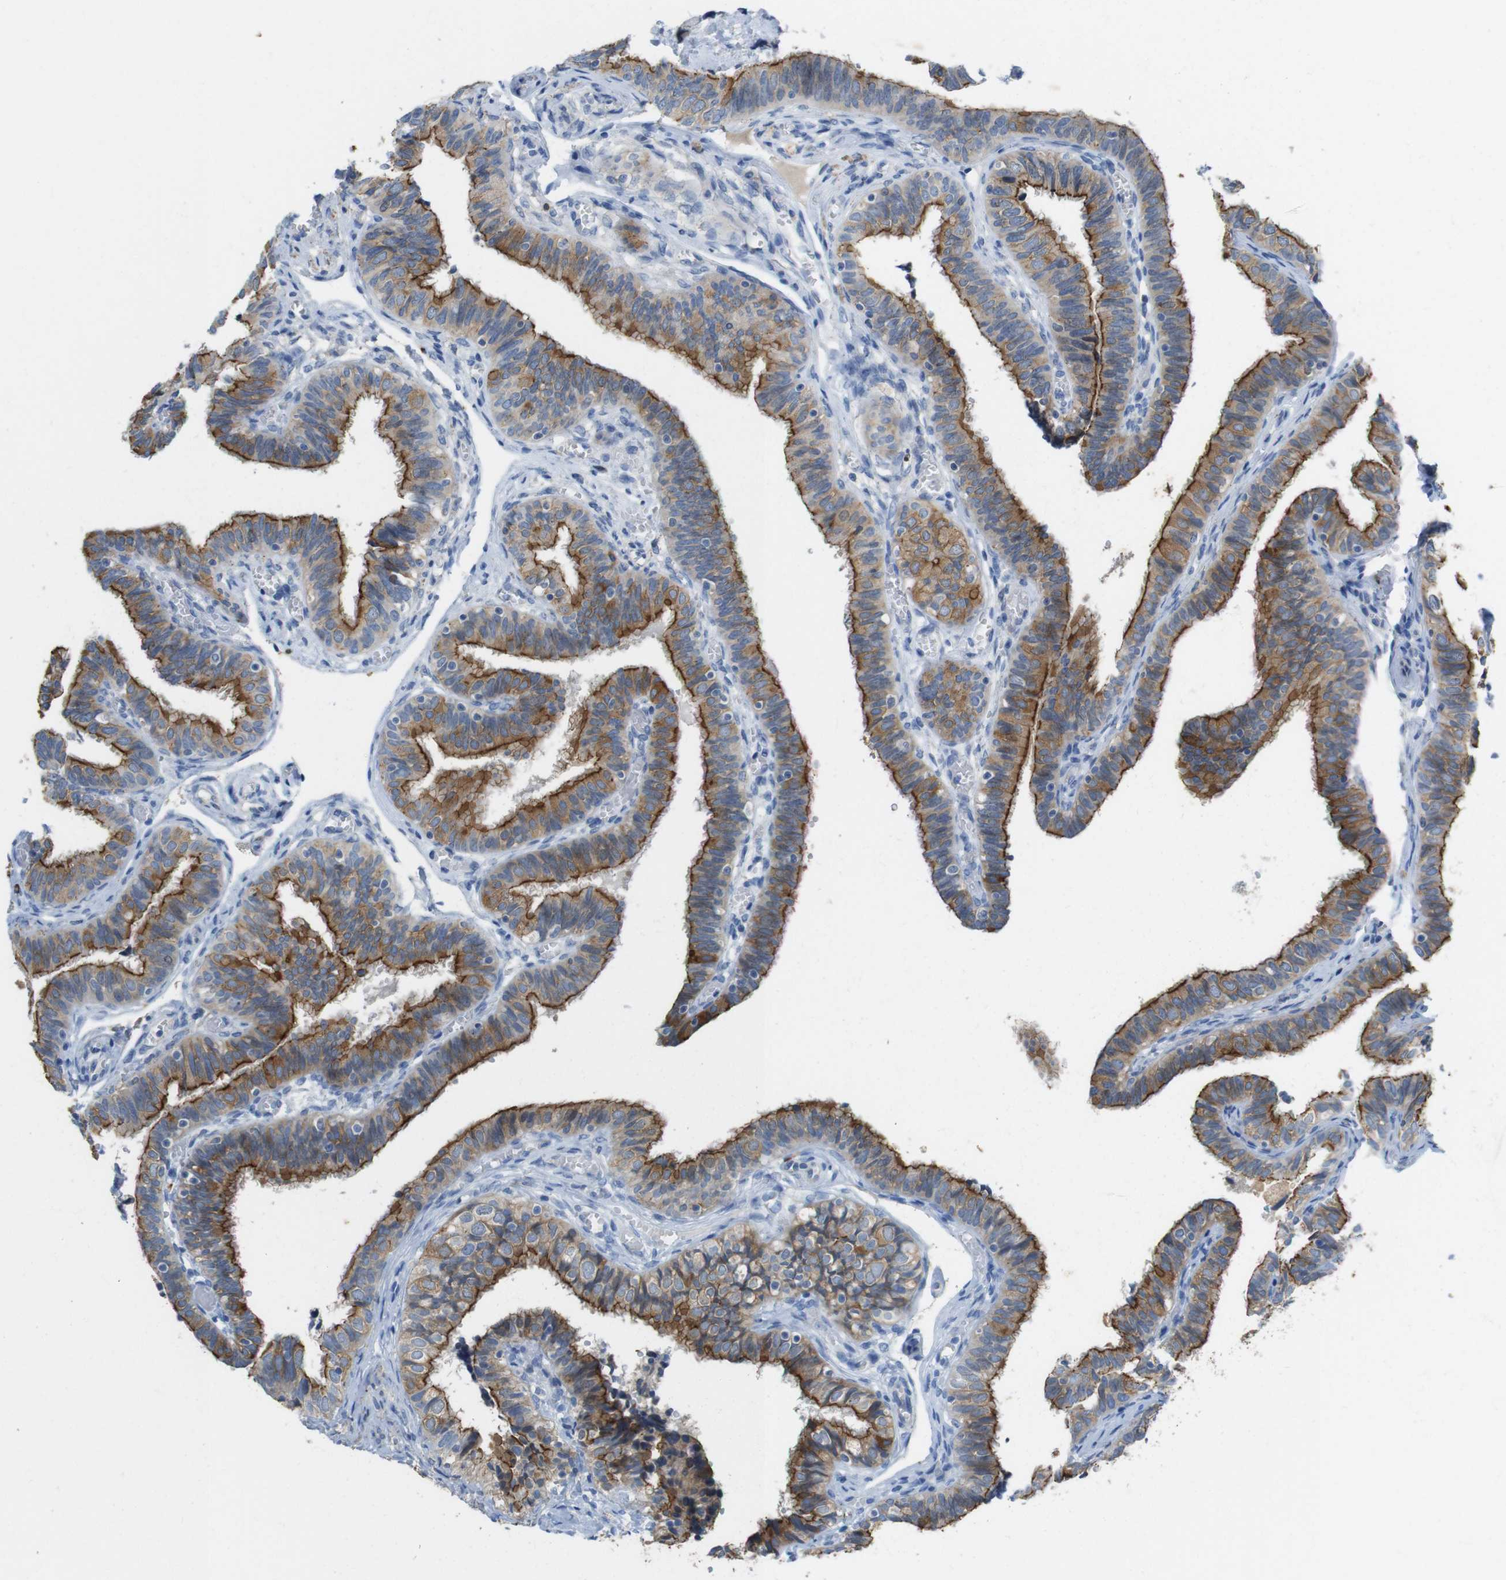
{"staining": {"intensity": "strong", "quantity": ">75%", "location": "cytoplasmic/membranous"}, "tissue": "fallopian tube", "cell_type": "Glandular cells", "image_type": "normal", "snomed": [{"axis": "morphology", "description": "Normal tissue, NOS"}, {"axis": "topography", "description": "Fallopian tube"}], "caption": "Immunohistochemical staining of unremarkable fallopian tube displays strong cytoplasmic/membranous protein expression in about >75% of glandular cells.", "gene": "TJP3", "patient": {"sex": "female", "age": 46}}